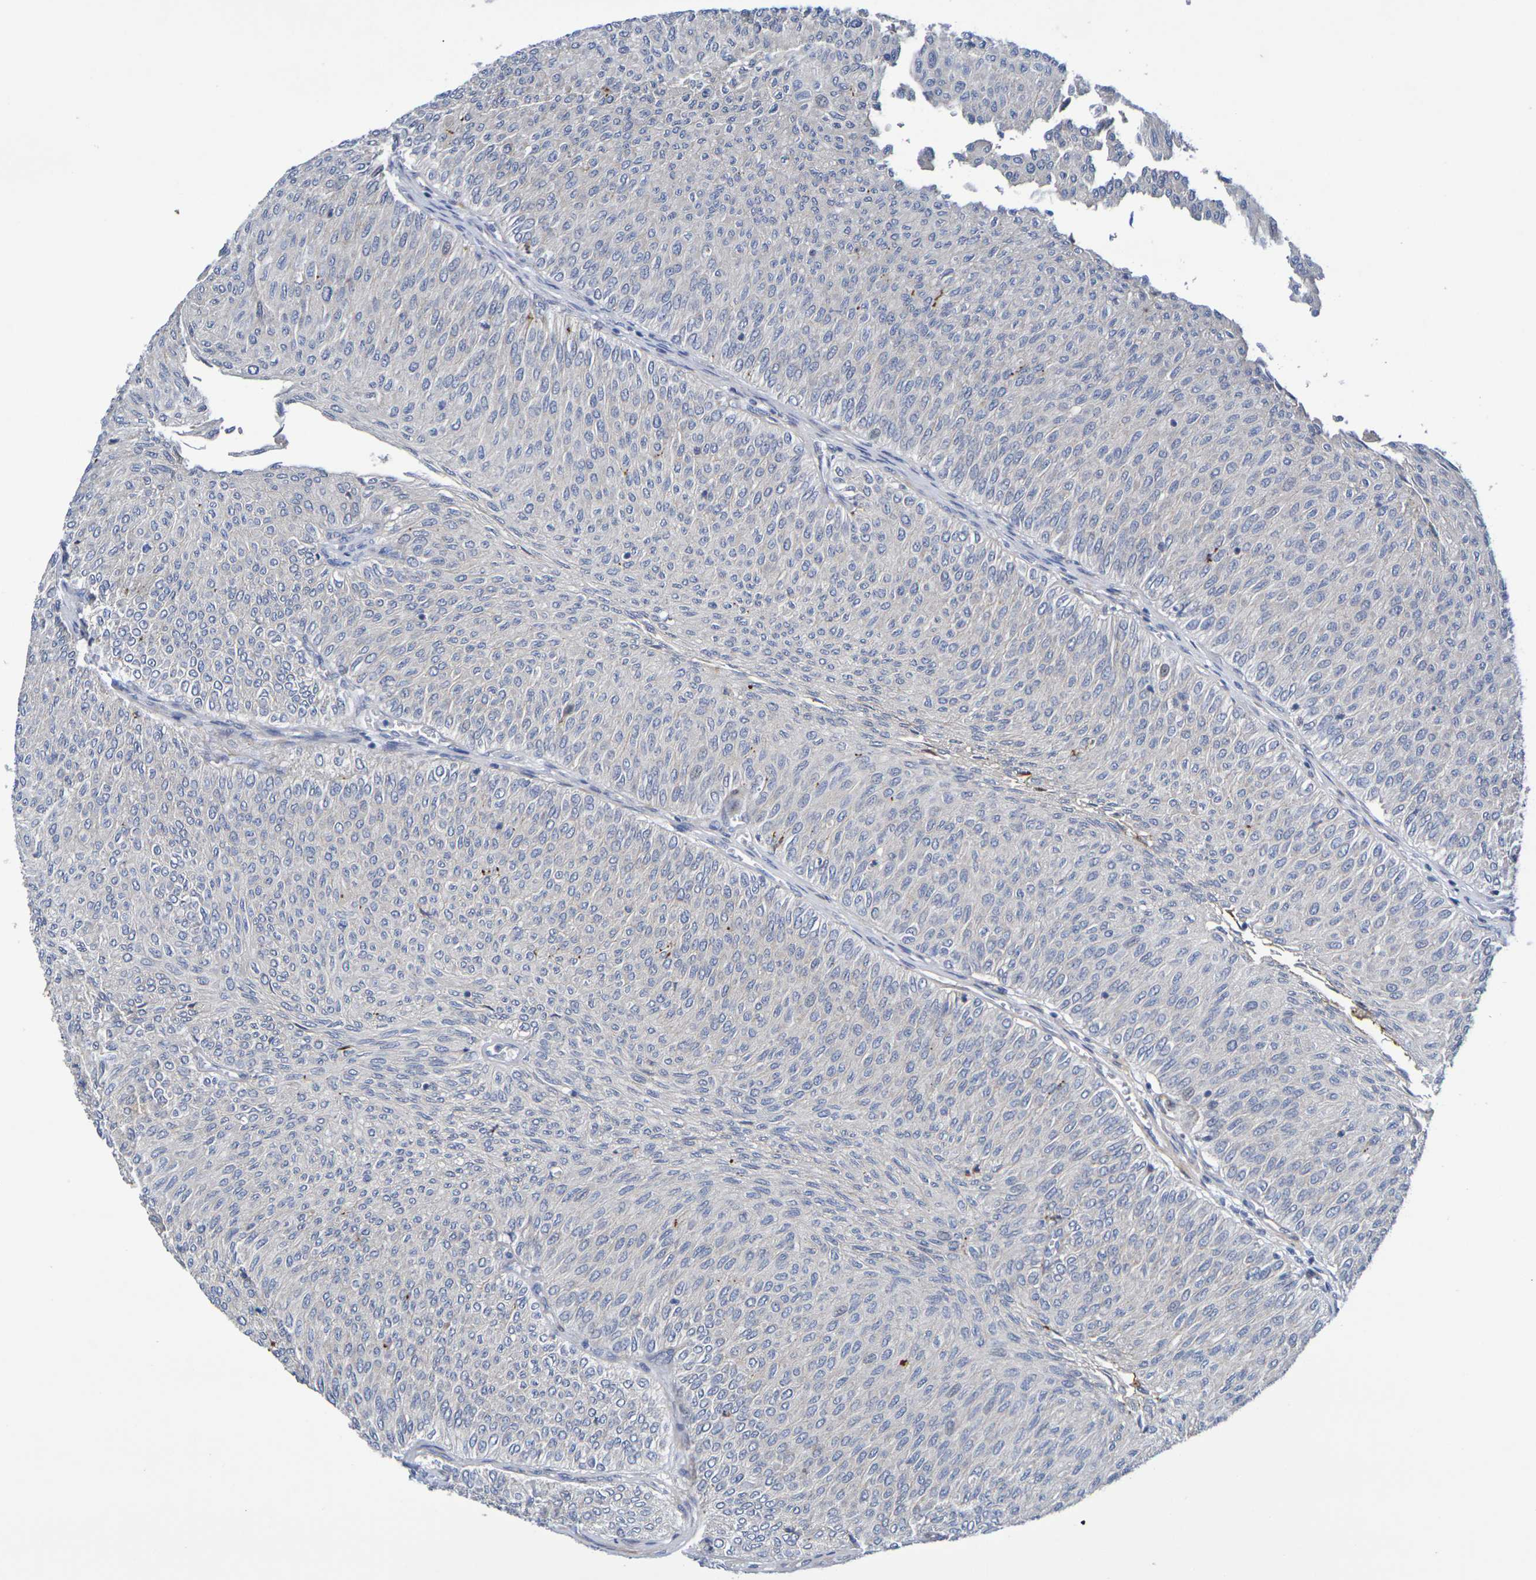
{"staining": {"intensity": "negative", "quantity": "none", "location": "none"}, "tissue": "urothelial cancer", "cell_type": "Tumor cells", "image_type": "cancer", "snomed": [{"axis": "morphology", "description": "Urothelial carcinoma, Low grade"}, {"axis": "topography", "description": "Urinary bladder"}], "caption": "Tumor cells show no significant positivity in urothelial carcinoma (low-grade). (IHC, brightfield microscopy, high magnification).", "gene": "SDC4", "patient": {"sex": "male", "age": 78}}